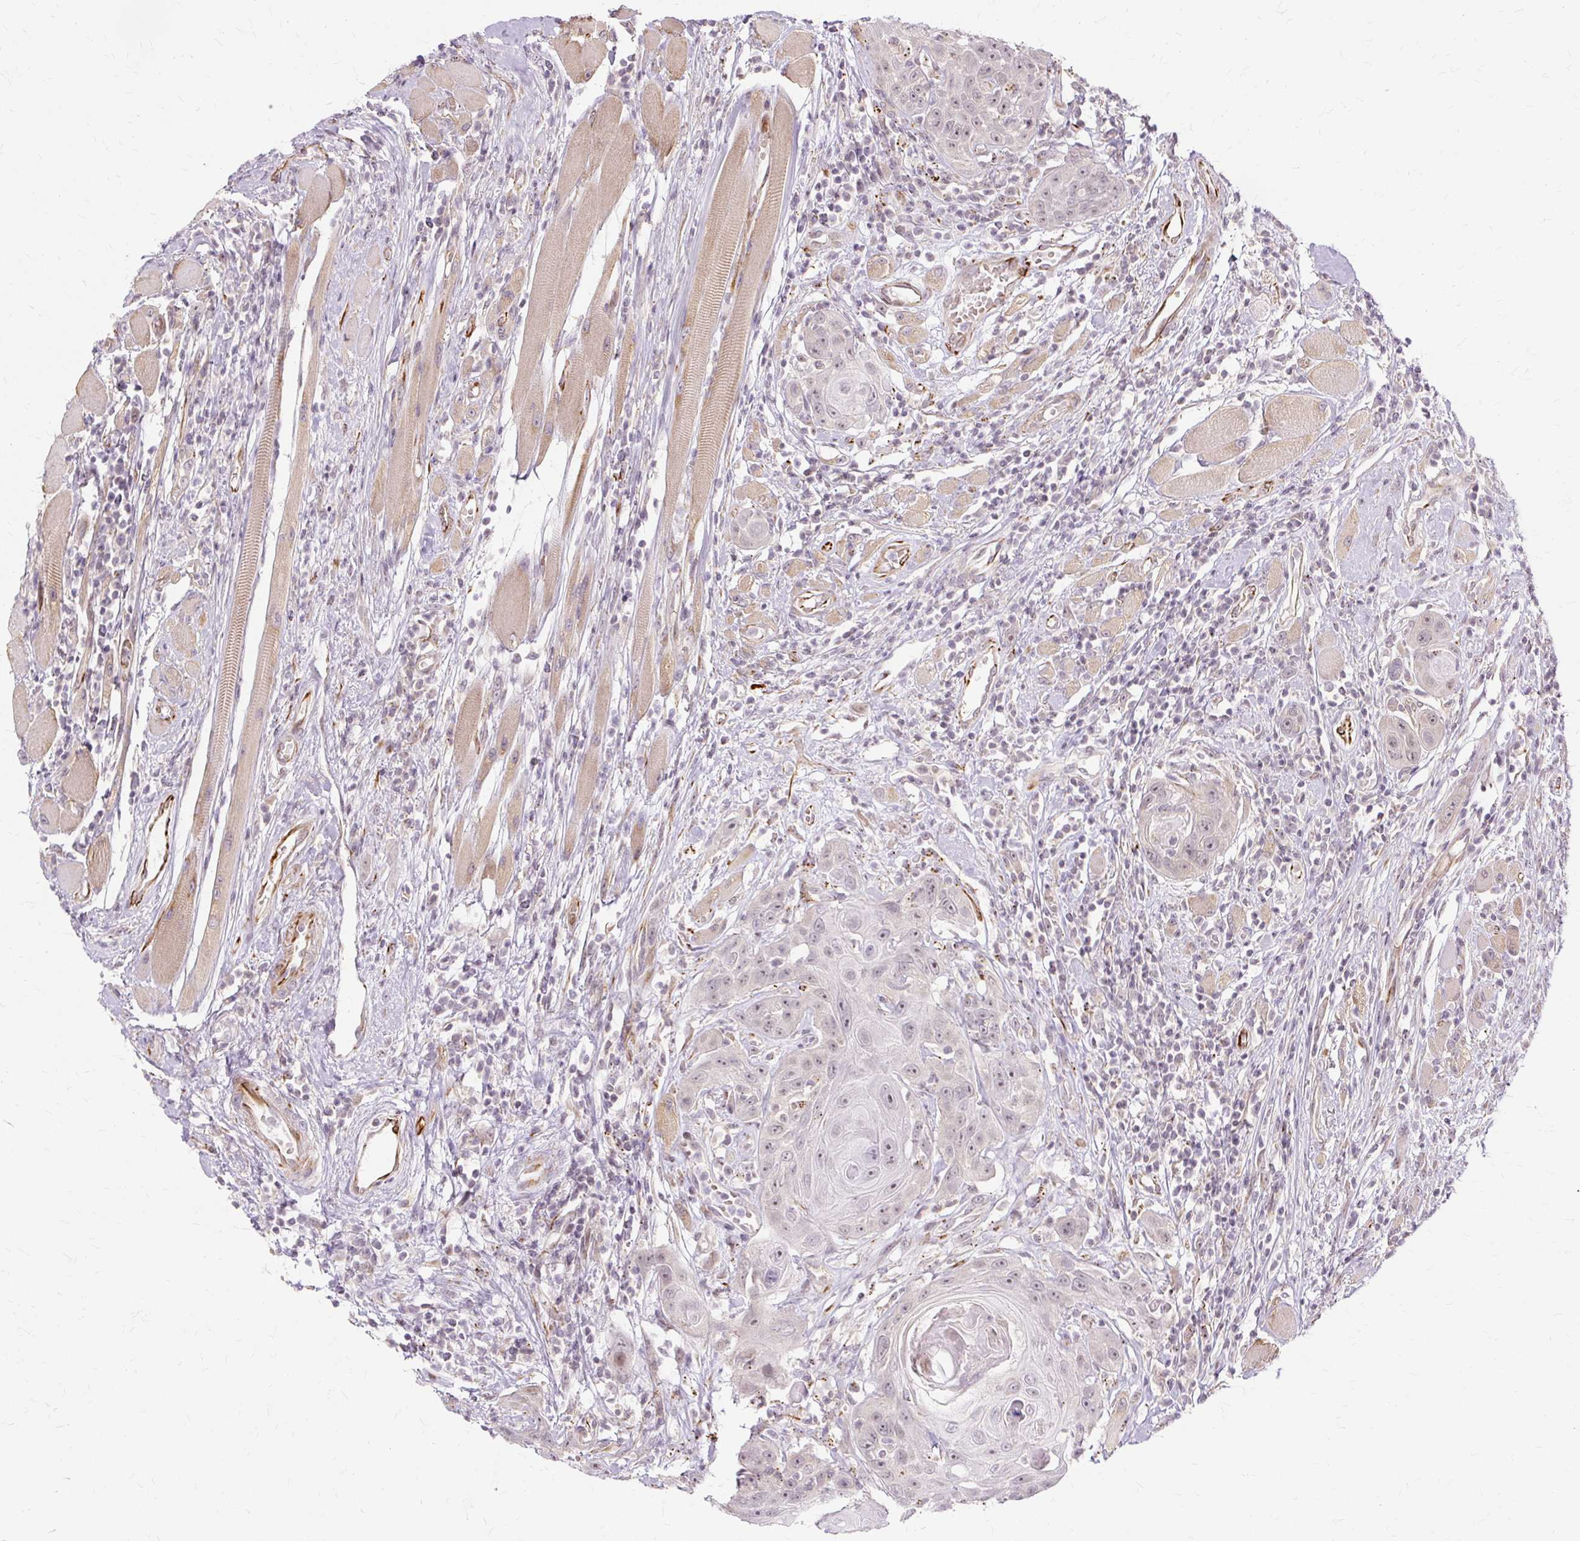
{"staining": {"intensity": "weak", "quantity": ">75%", "location": "nuclear"}, "tissue": "head and neck cancer", "cell_type": "Tumor cells", "image_type": "cancer", "snomed": [{"axis": "morphology", "description": "Squamous cell carcinoma, NOS"}, {"axis": "topography", "description": "Head-Neck"}], "caption": "Head and neck cancer (squamous cell carcinoma) stained with immunohistochemistry (IHC) reveals weak nuclear positivity in about >75% of tumor cells.", "gene": "MMACHC", "patient": {"sex": "female", "age": 59}}